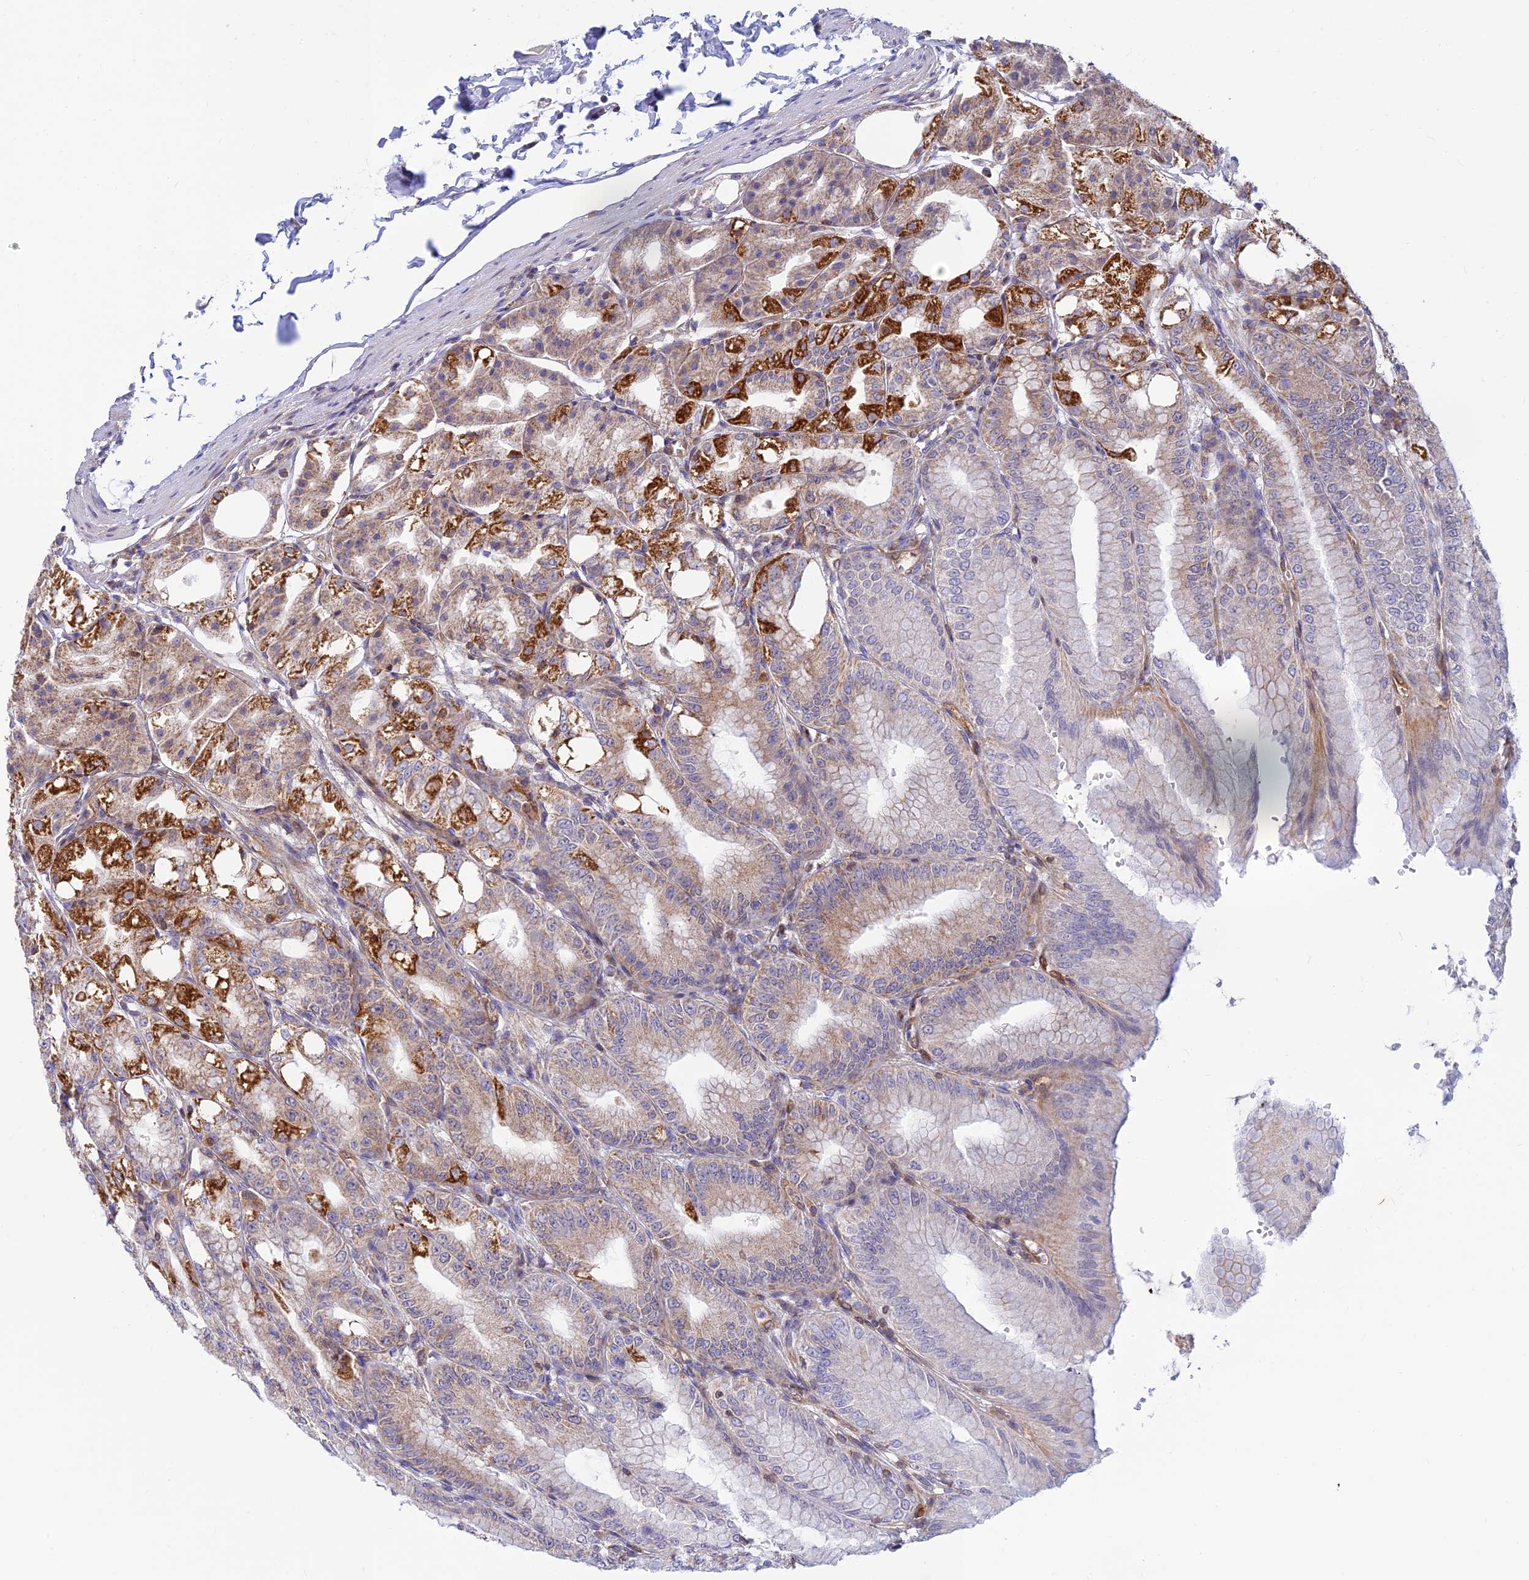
{"staining": {"intensity": "moderate", "quantity": "25%-75%", "location": "cytoplasmic/membranous"}, "tissue": "stomach", "cell_type": "Glandular cells", "image_type": "normal", "snomed": [{"axis": "morphology", "description": "Normal tissue, NOS"}, {"axis": "topography", "description": "Stomach, lower"}], "caption": "IHC histopathology image of normal stomach stained for a protein (brown), which reveals medium levels of moderate cytoplasmic/membranous expression in about 25%-75% of glandular cells.", "gene": "LYSMD2", "patient": {"sex": "male", "age": 71}}